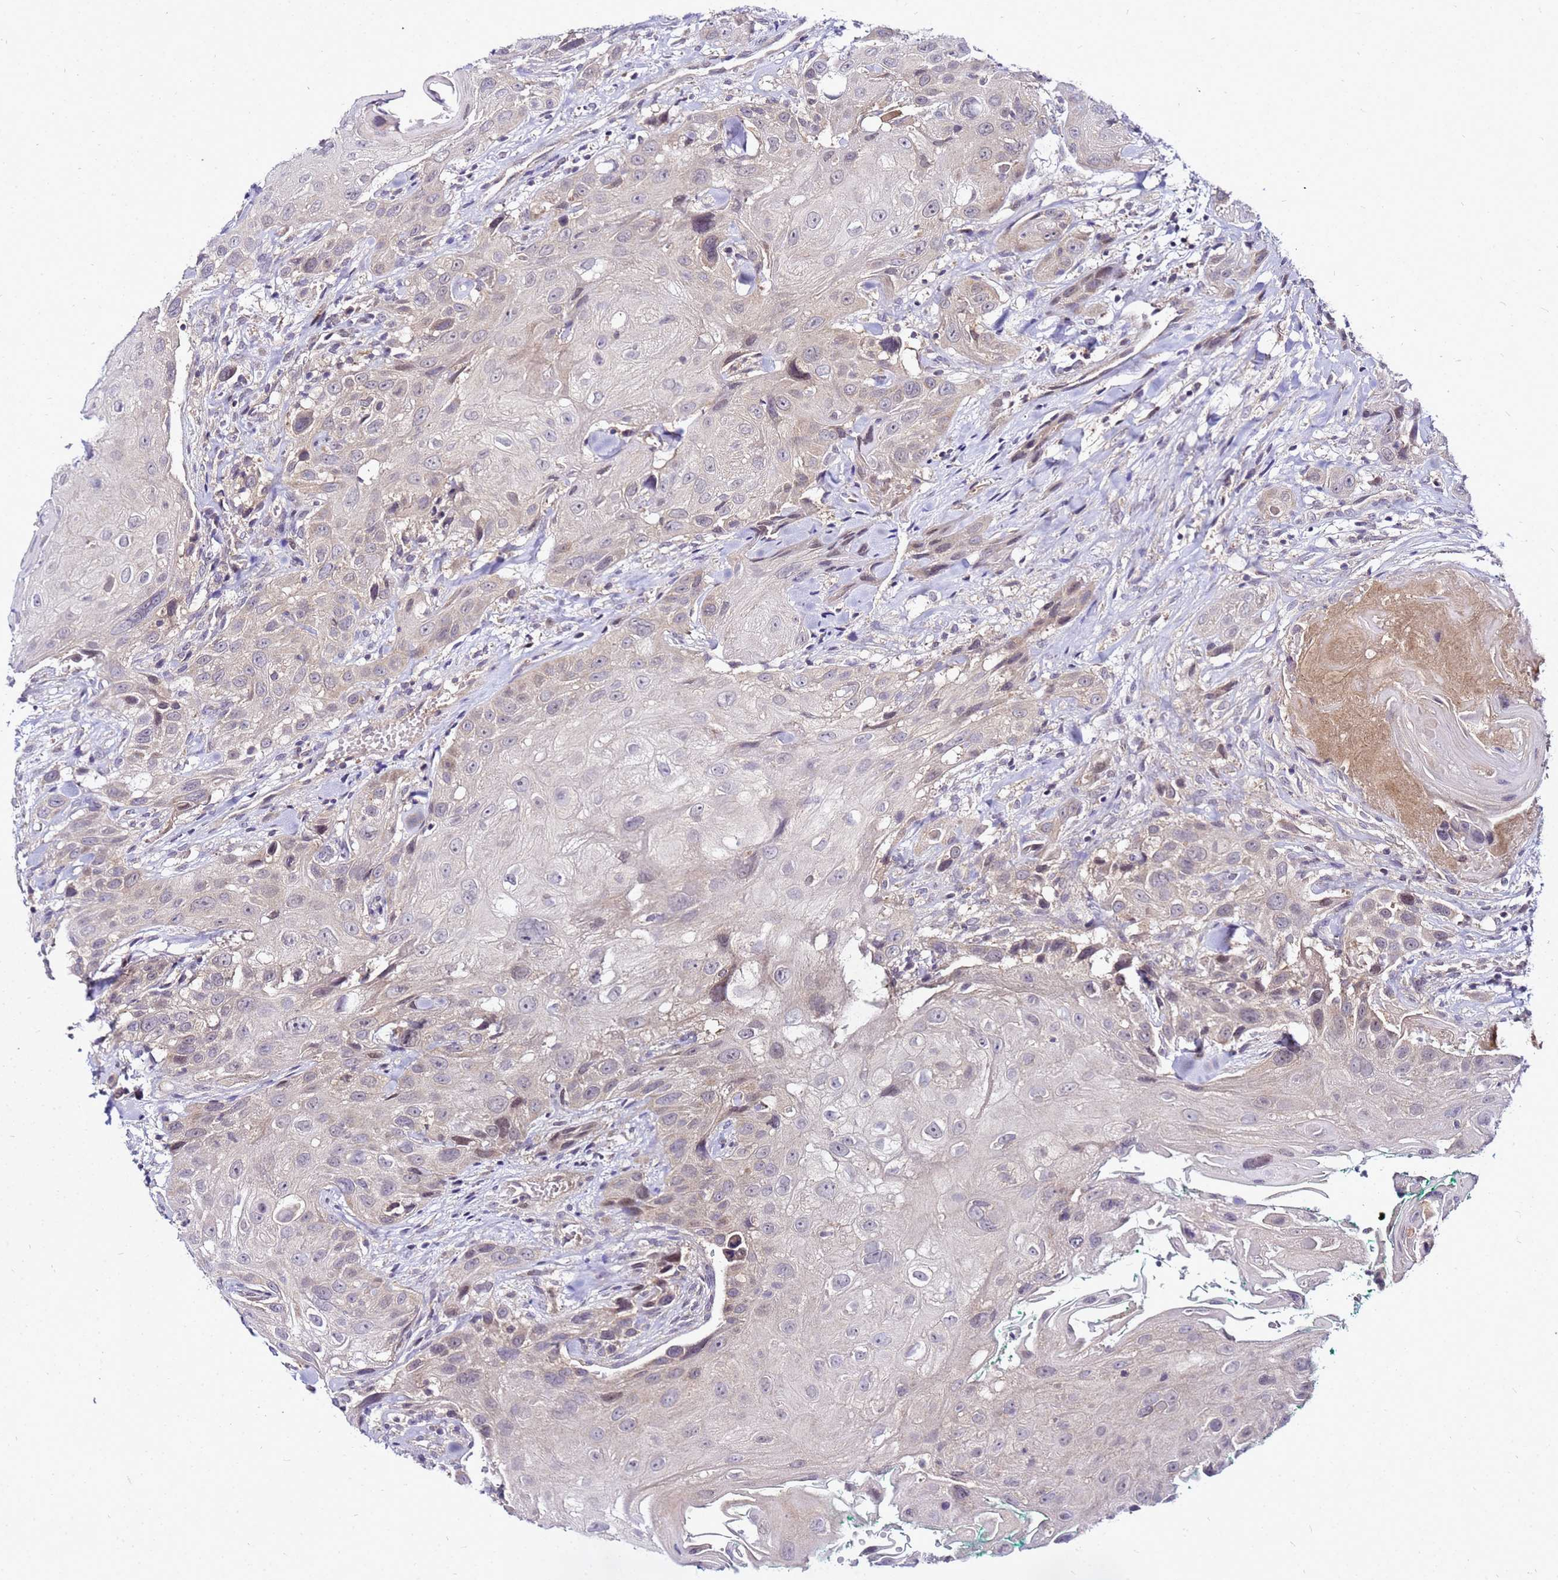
{"staining": {"intensity": "negative", "quantity": "none", "location": "none"}, "tissue": "head and neck cancer", "cell_type": "Tumor cells", "image_type": "cancer", "snomed": [{"axis": "morphology", "description": "Squamous cell carcinoma, NOS"}, {"axis": "topography", "description": "Head-Neck"}], "caption": "This is an immunohistochemistry histopathology image of human head and neck cancer (squamous cell carcinoma). There is no expression in tumor cells.", "gene": "SAT1", "patient": {"sex": "male", "age": 81}}